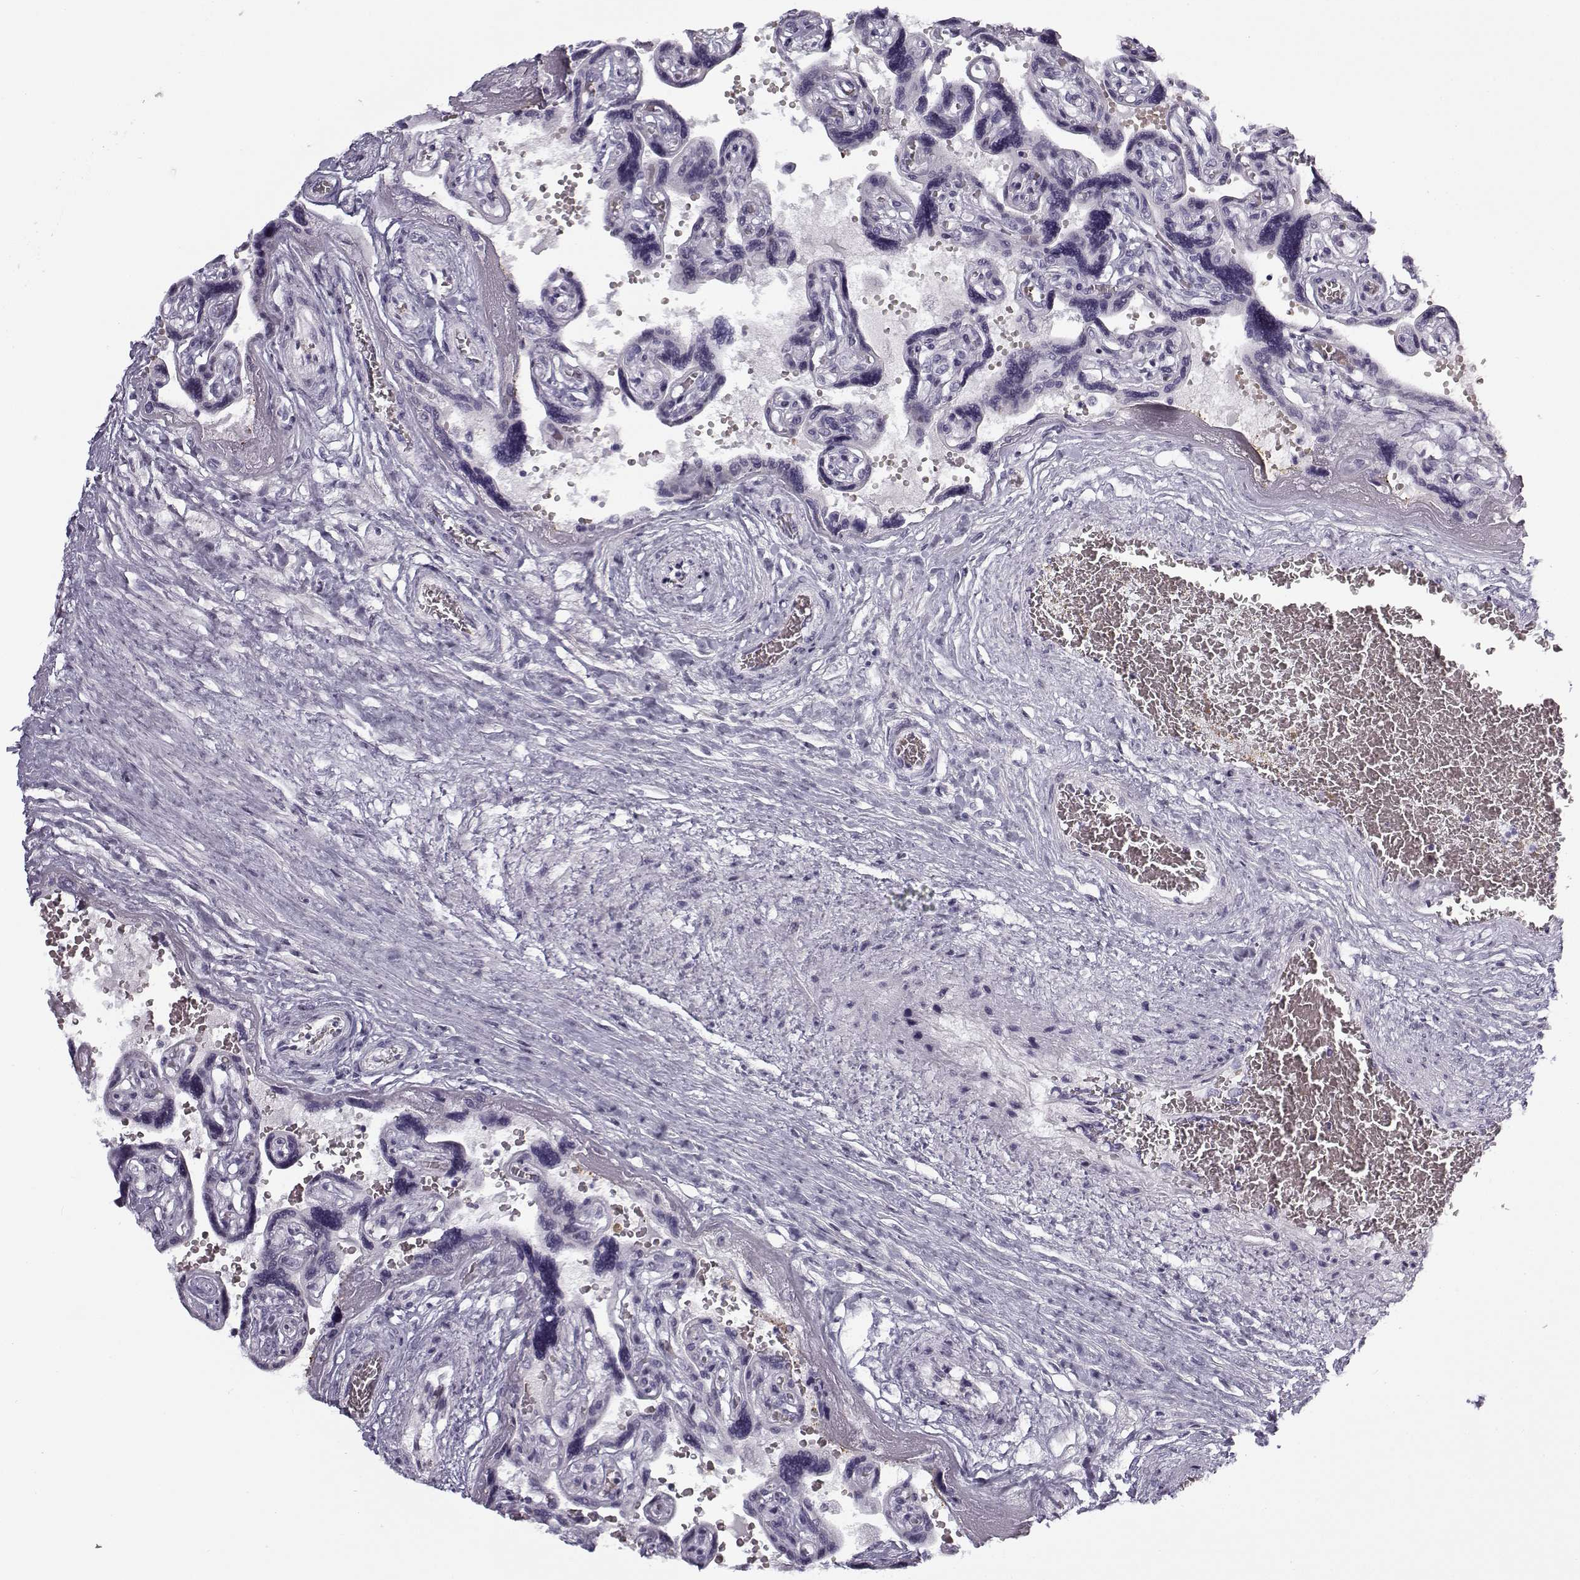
{"staining": {"intensity": "negative", "quantity": "none", "location": "none"}, "tissue": "placenta", "cell_type": "Decidual cells", "image_type": "normal", "snomed": [{"axis": "morphology", "description": "Normal tissue, NOS"}, {"axis": "topography", "description": "Placenta"}], "caption": "IHC photomicrograph of unremarkable placenta: placenta stained with DAB (3,3'-diaminobenzidine) shows no significant protein staining in decidual cells. (Brightfield microscopy of DAB (3,3'-diaminobenzidine) immunohistochemistry (IHC) at high magnification).", "gene": "SNCA", "patient": {"sex": "female", "age": 32}}